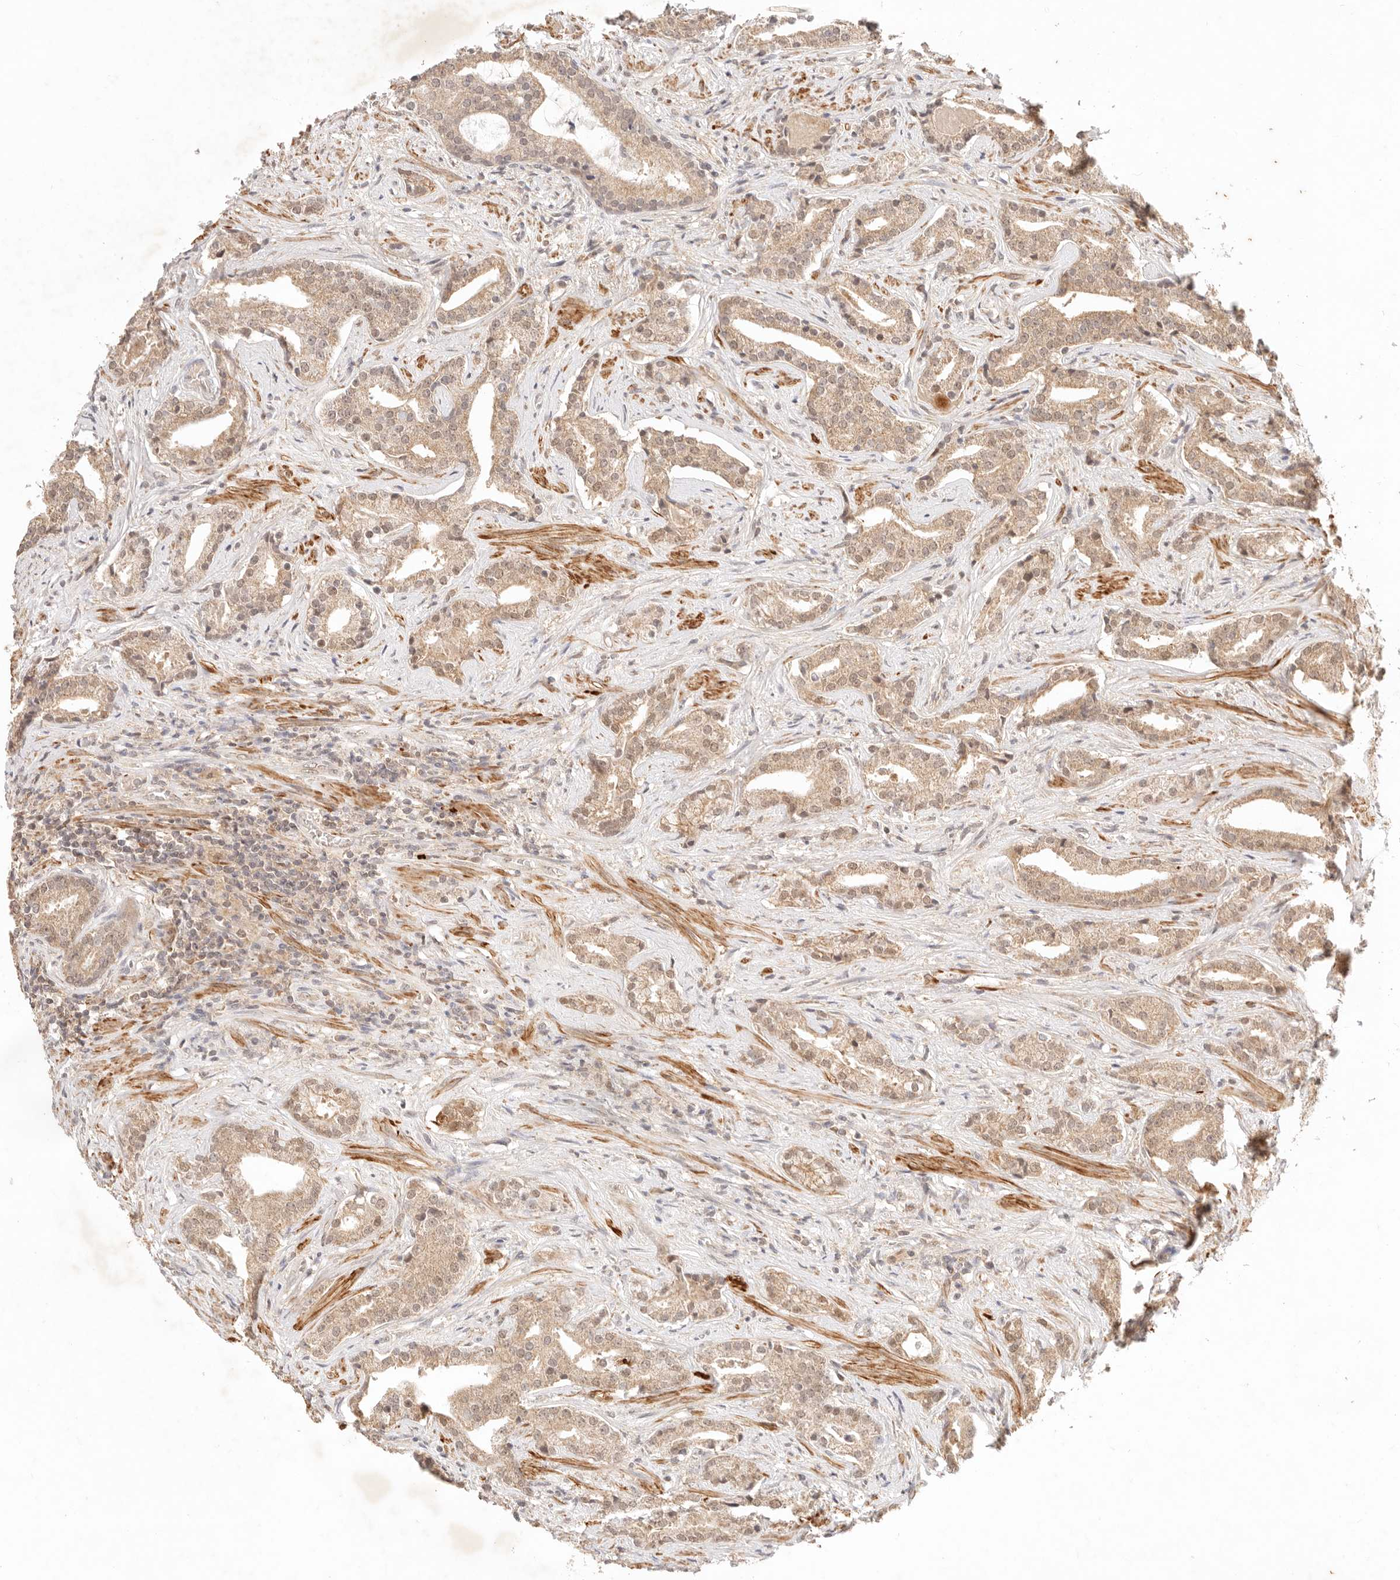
{"staining": {"intensity": "weak", "quantity": ">75%", "location": "cytoplasmic/membranous,nuclear"}, "tissue": "prostate cancer", "cell_type": "Tumor cells", "image_type": "cancer", "snomed": [{"axis": "morphology", "description": "Adenocarcinoma, Low grade"}, {"axis": "topography", "description": "Prostate"}], "caption": "Protein expression analysis of low-grade adenocarcinoma (prostate) reveals weak cytoplasmic/membranous and nuclear staining in approximately >75% of tumor cells. The staining was performed using DAB, with brown indicating positive protein expression. Nuclei are stained blue with hematoxylin.", "gene": "TRIM11", "patient": {"sex": "male", "age": 67}}